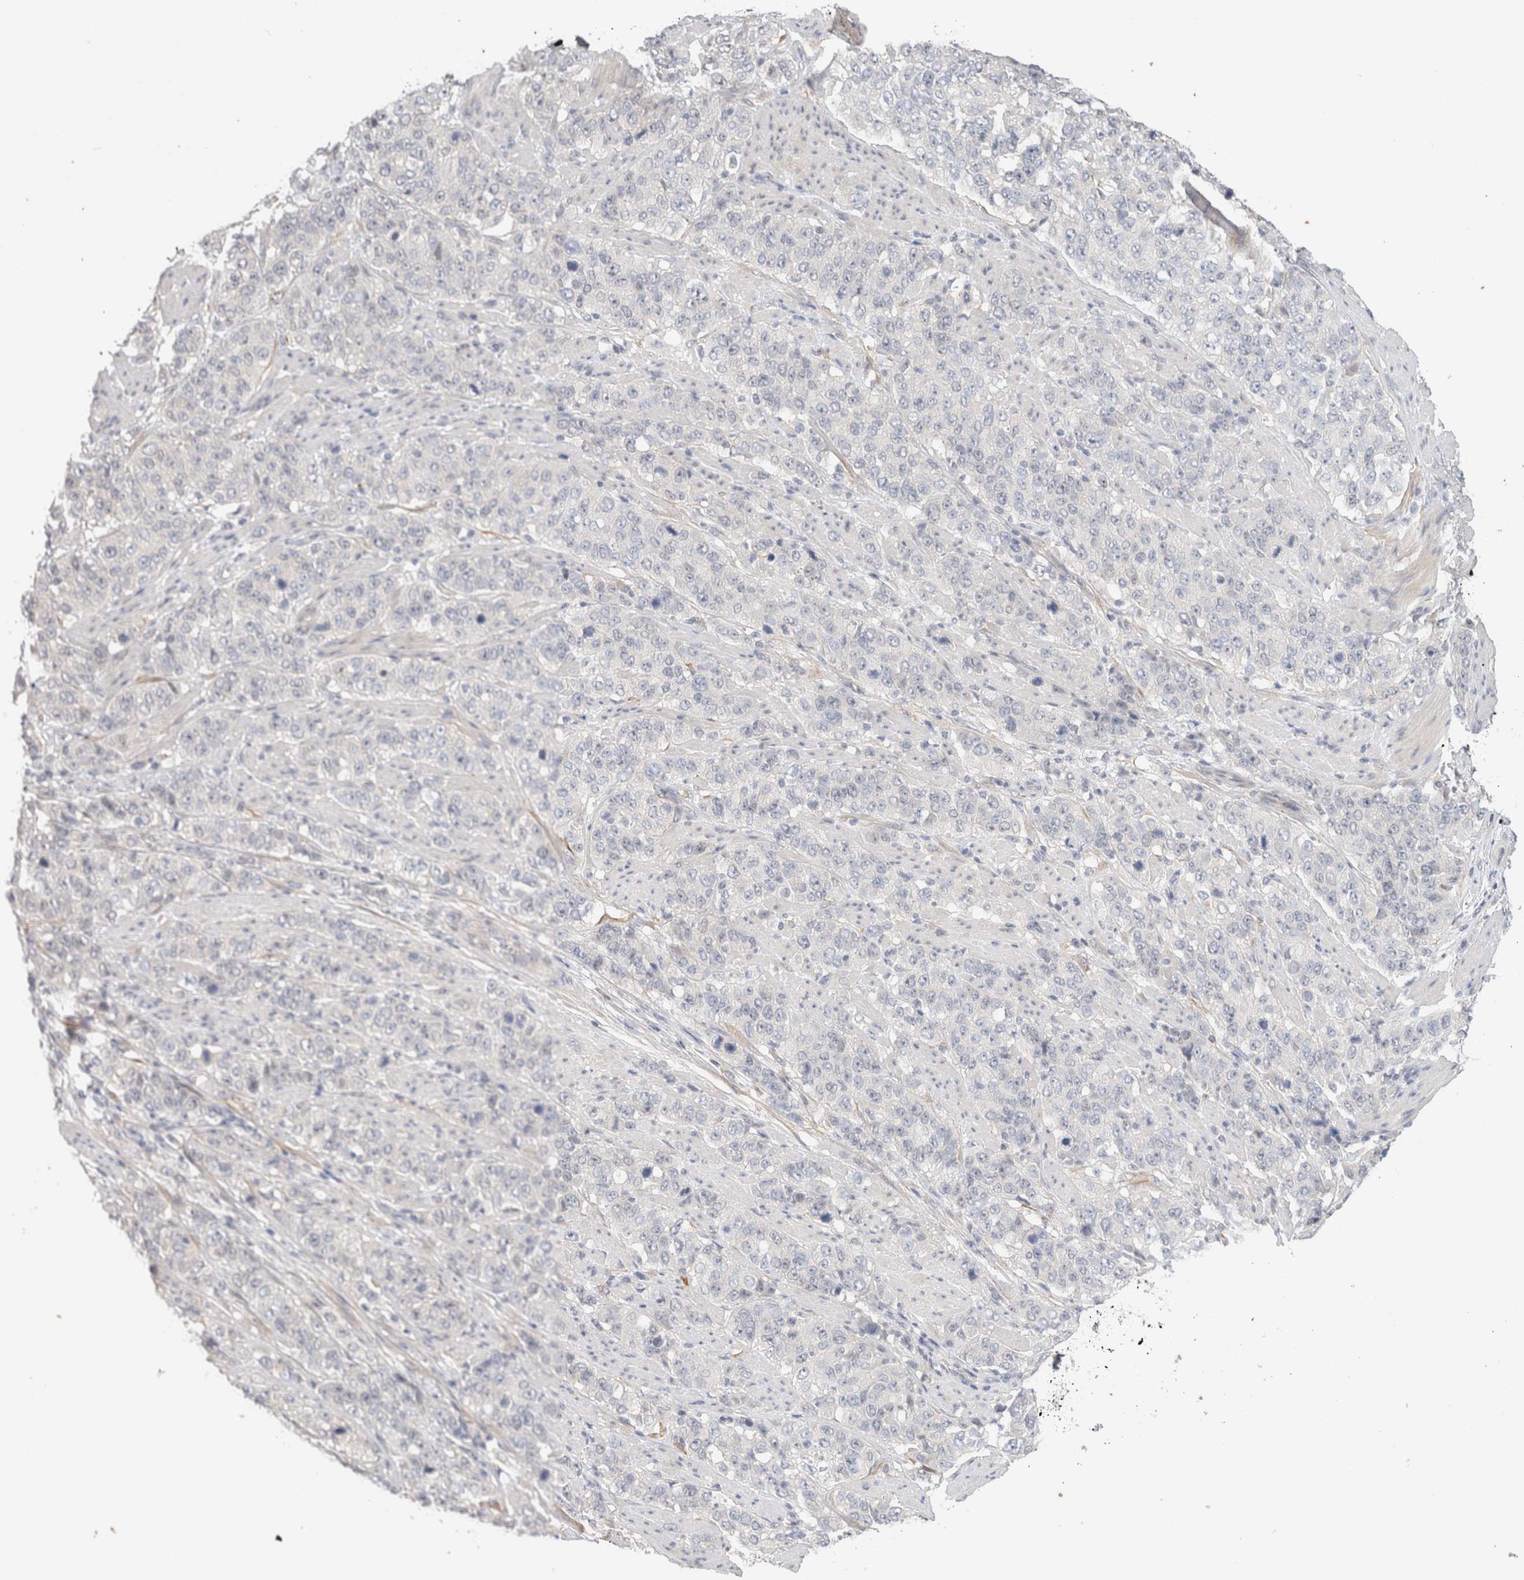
{"staining": {"intensity": "negative", "quantity": "none", "location": "none"}, "tissue": "stomach cancer", "cell_type": "Tumor cells", "image_type": "cancer", "snomed": [{"axis": "morphology", "description": "Adenocarcinoma, NOS"}, {"axis": "topography", "description": "Stomach"}], "caption": "Tumor cells are negative for protein expression in human adenocarcinoma (stomach).", "gene": "SPRTN", "patient": {"sex": "male", "age": 48}}